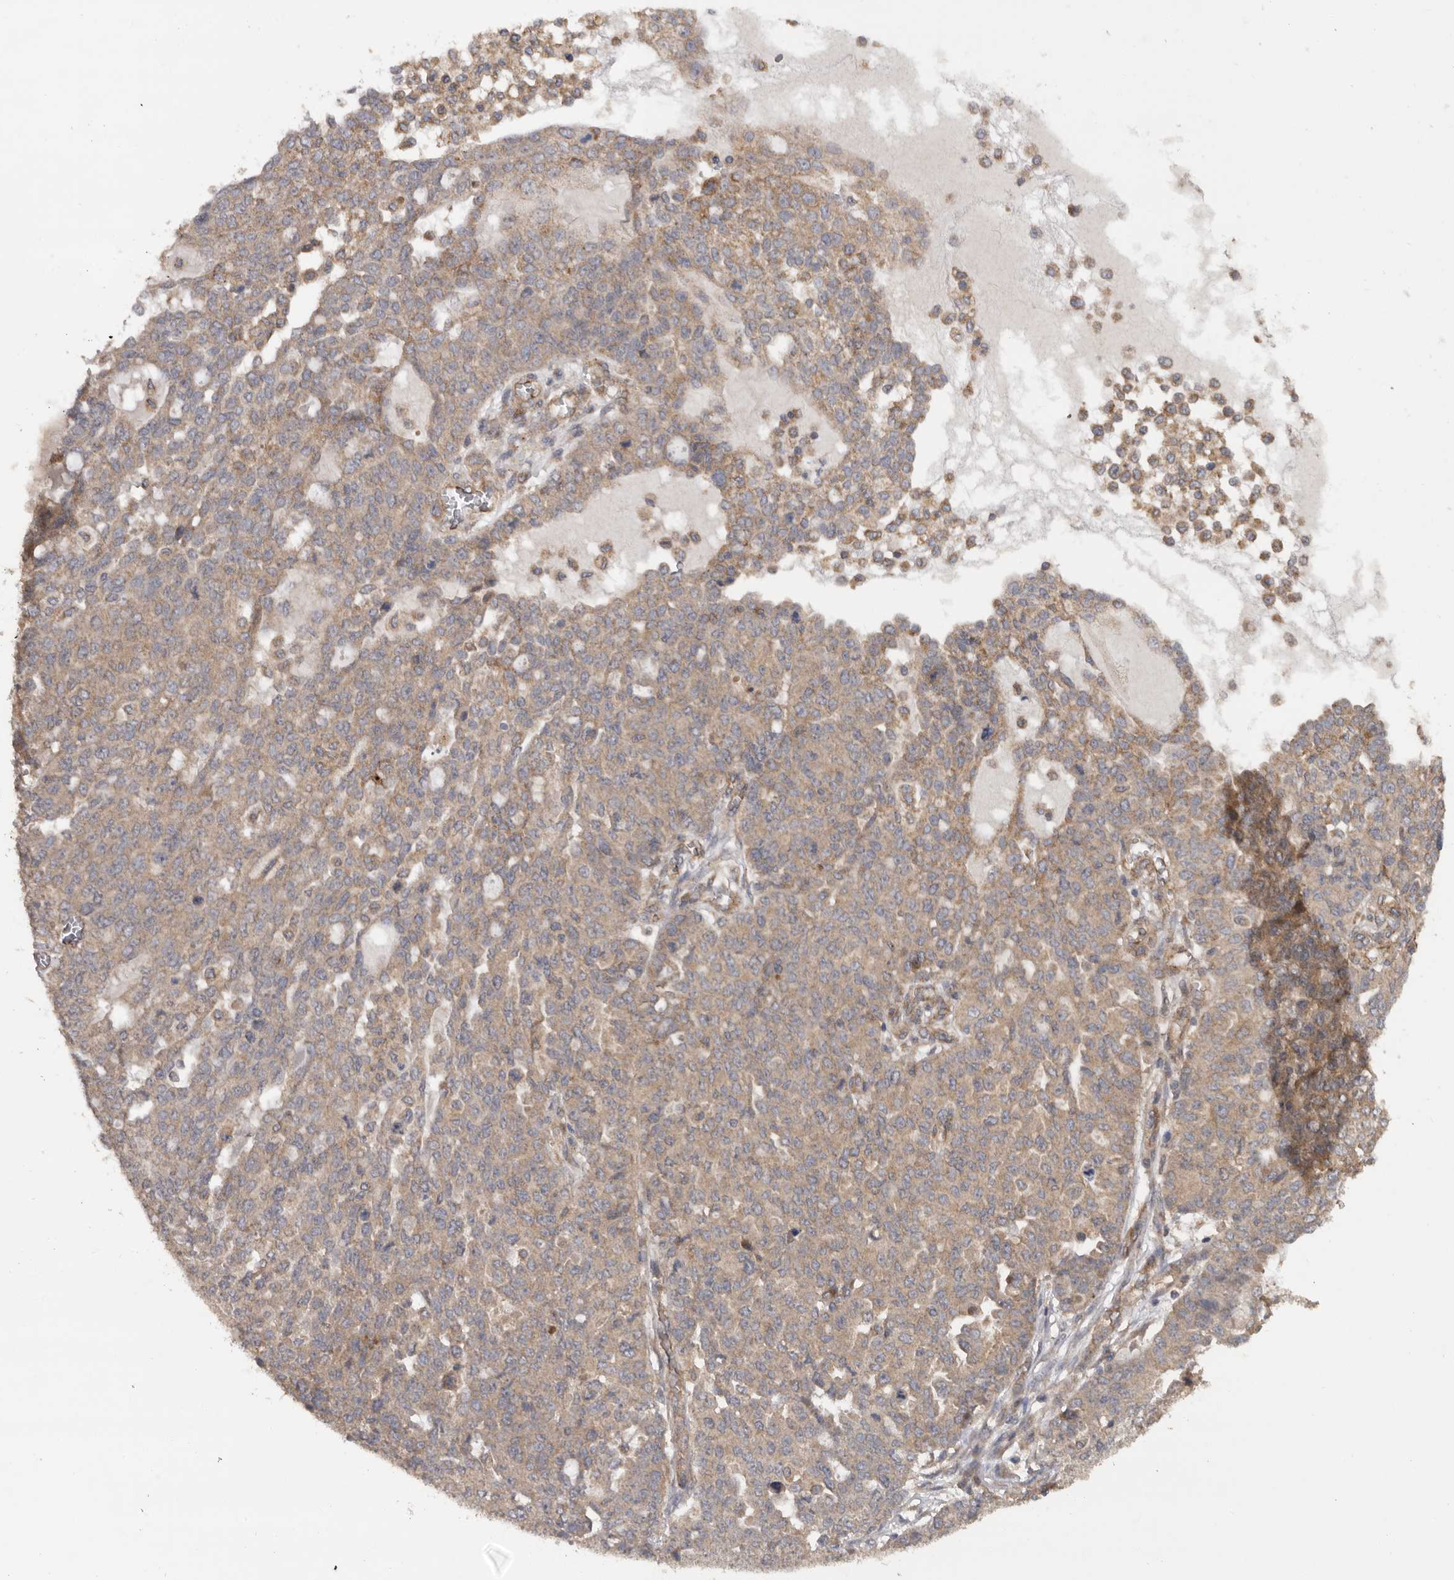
{"staining": {"intensity": "weak", "quantity": ">75%", "location": "cytoplasmic/membranous"}, "tissue": "ovarian cancer", "cell_type": "Tumor cells", "image_type": "cancer", "snomed": [{"axis": "morphology", "description": "Cystadenocarcinoma, serous, NOS"}, {"axis": "topography", "description": "Soft tissue"}, {"axis": "topography", "description": "Ovary"}], "caption": "The immunohistochemical stain shows weak cytoplasmic/membranous positivity in tumor cells of ovarian serous cystadenocarcinoma tissue. The staining was performed using DAB (3,3'-diaminobenzidine) to visualize the protein expression in brown, while the nuclei were stained in blue with hematoxylin (Magnification: 20x).", "gene": "PODXL2", "patient": {"sex": "female", "age": 57}}